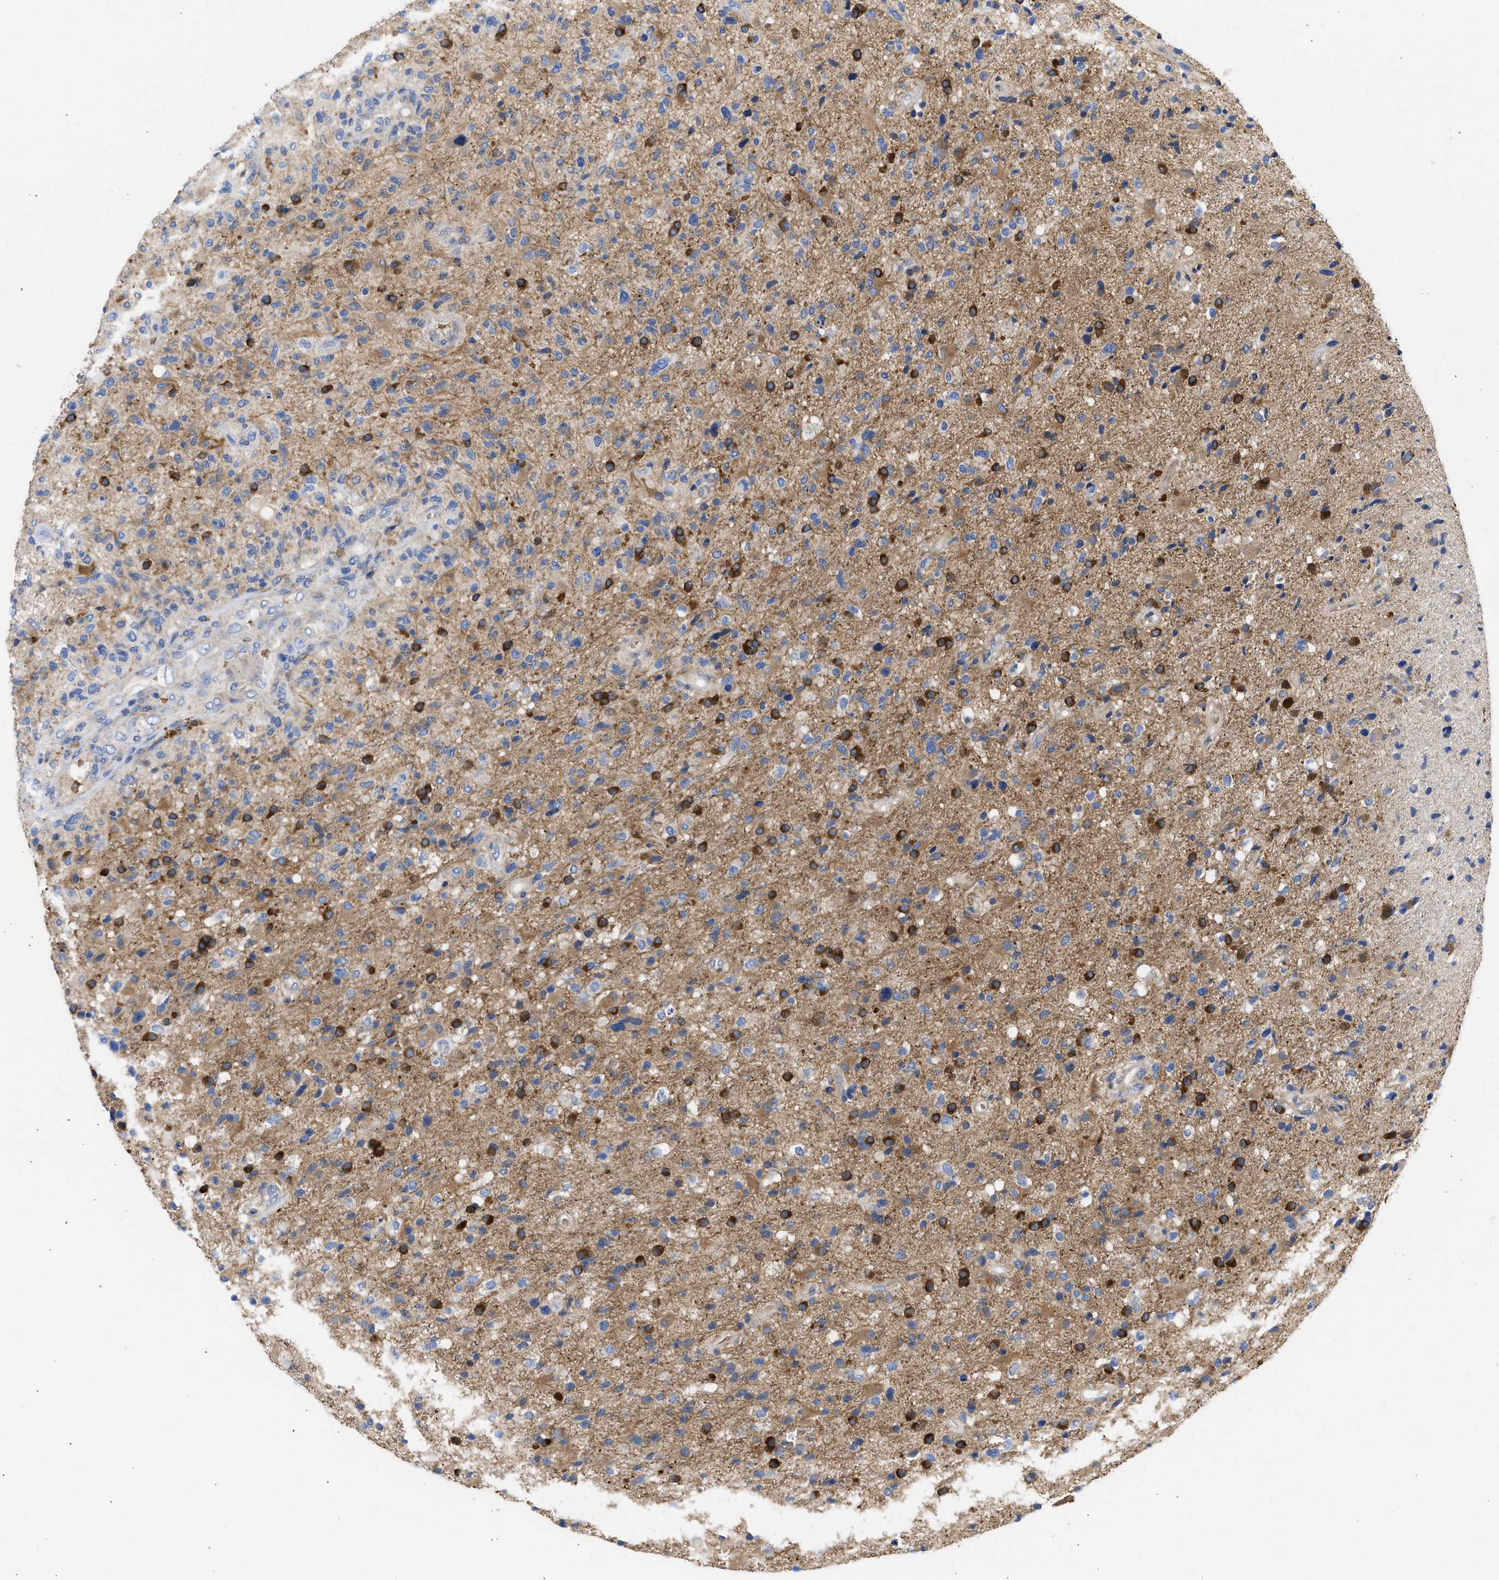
{"staining": {"intensity": "strong", "quantity": ">75%", "location": "cytoplasmic/membranous"}, "tissue": "glioma", "cell_type": "Tumor cells", "image_type": "cancer", "snomed": [{"axis": "morphology", "description": "Glioma, malignant, High grade"}, {"axis": "topography", "description": "Brain"}], "caption": "A micrograph showing strong cytoplasmic/membranous expression in about >75% of tumor cells in high-grade glioma (malignant), as visualized by brown immunohistochemical staining.", "gene": "BTG3", "patient": {"sex": "male", "age": 72}}